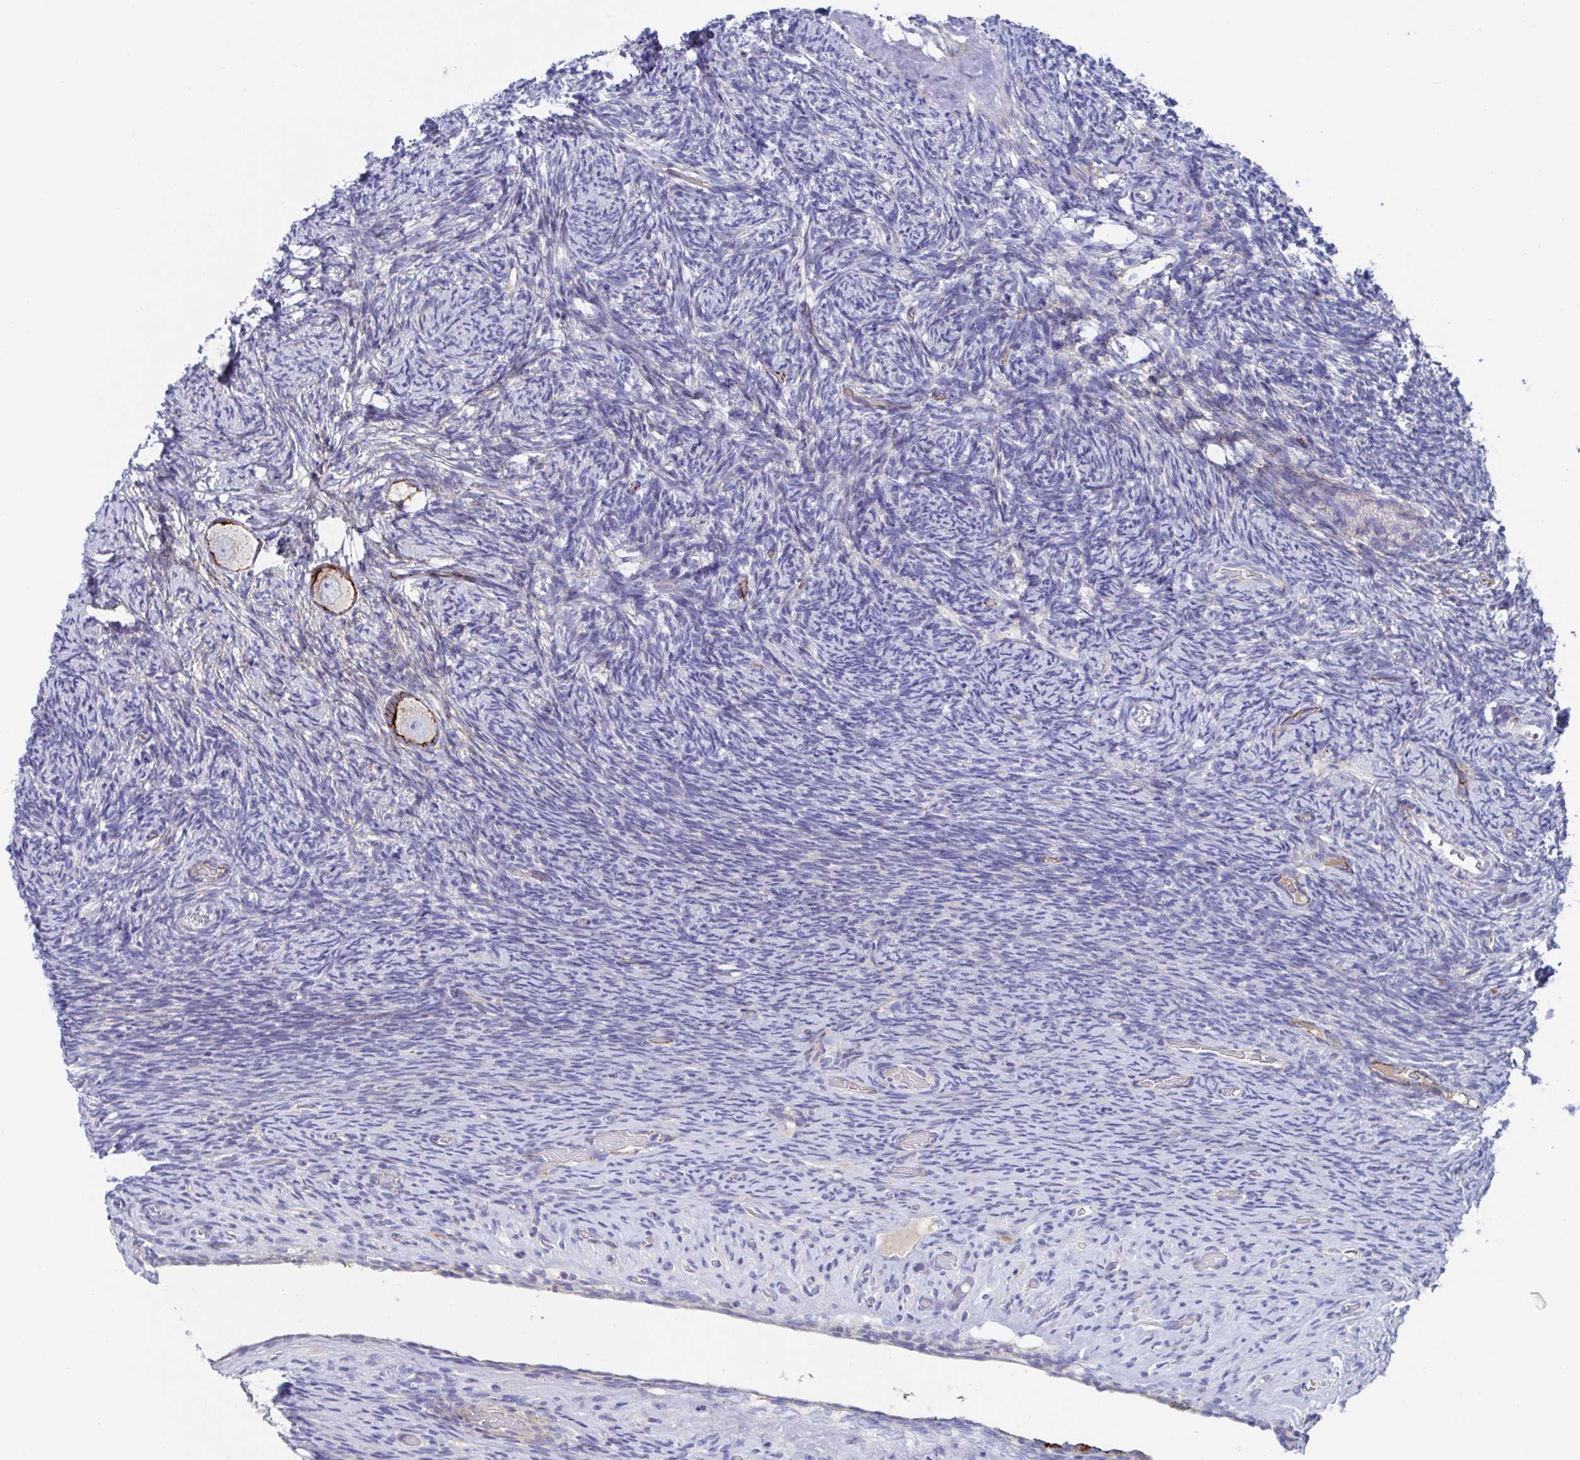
{"staining": {"intensity": "strong", "quantity": "<25%", "location": "cytoplasmic/membranous"}, "tissue": "ovary", "cell_type": "Follicle cells", "image_type": "normal", "snomed": [{"axis": "morphology", "description": "Normal tissue, NOS"}, {"axis": "topography", "description": "Ovary"}], "caption": "DAB immunohistochemical staining of unremarkable human ovary demonstrates strong cytoplasmic/membranous protein expression in about <25% of follicle cells. (DAB IHC with brightfield microscopy, high magnification).", "gene": "CDH2", "patient": {"sex": "female", "age": 34}}